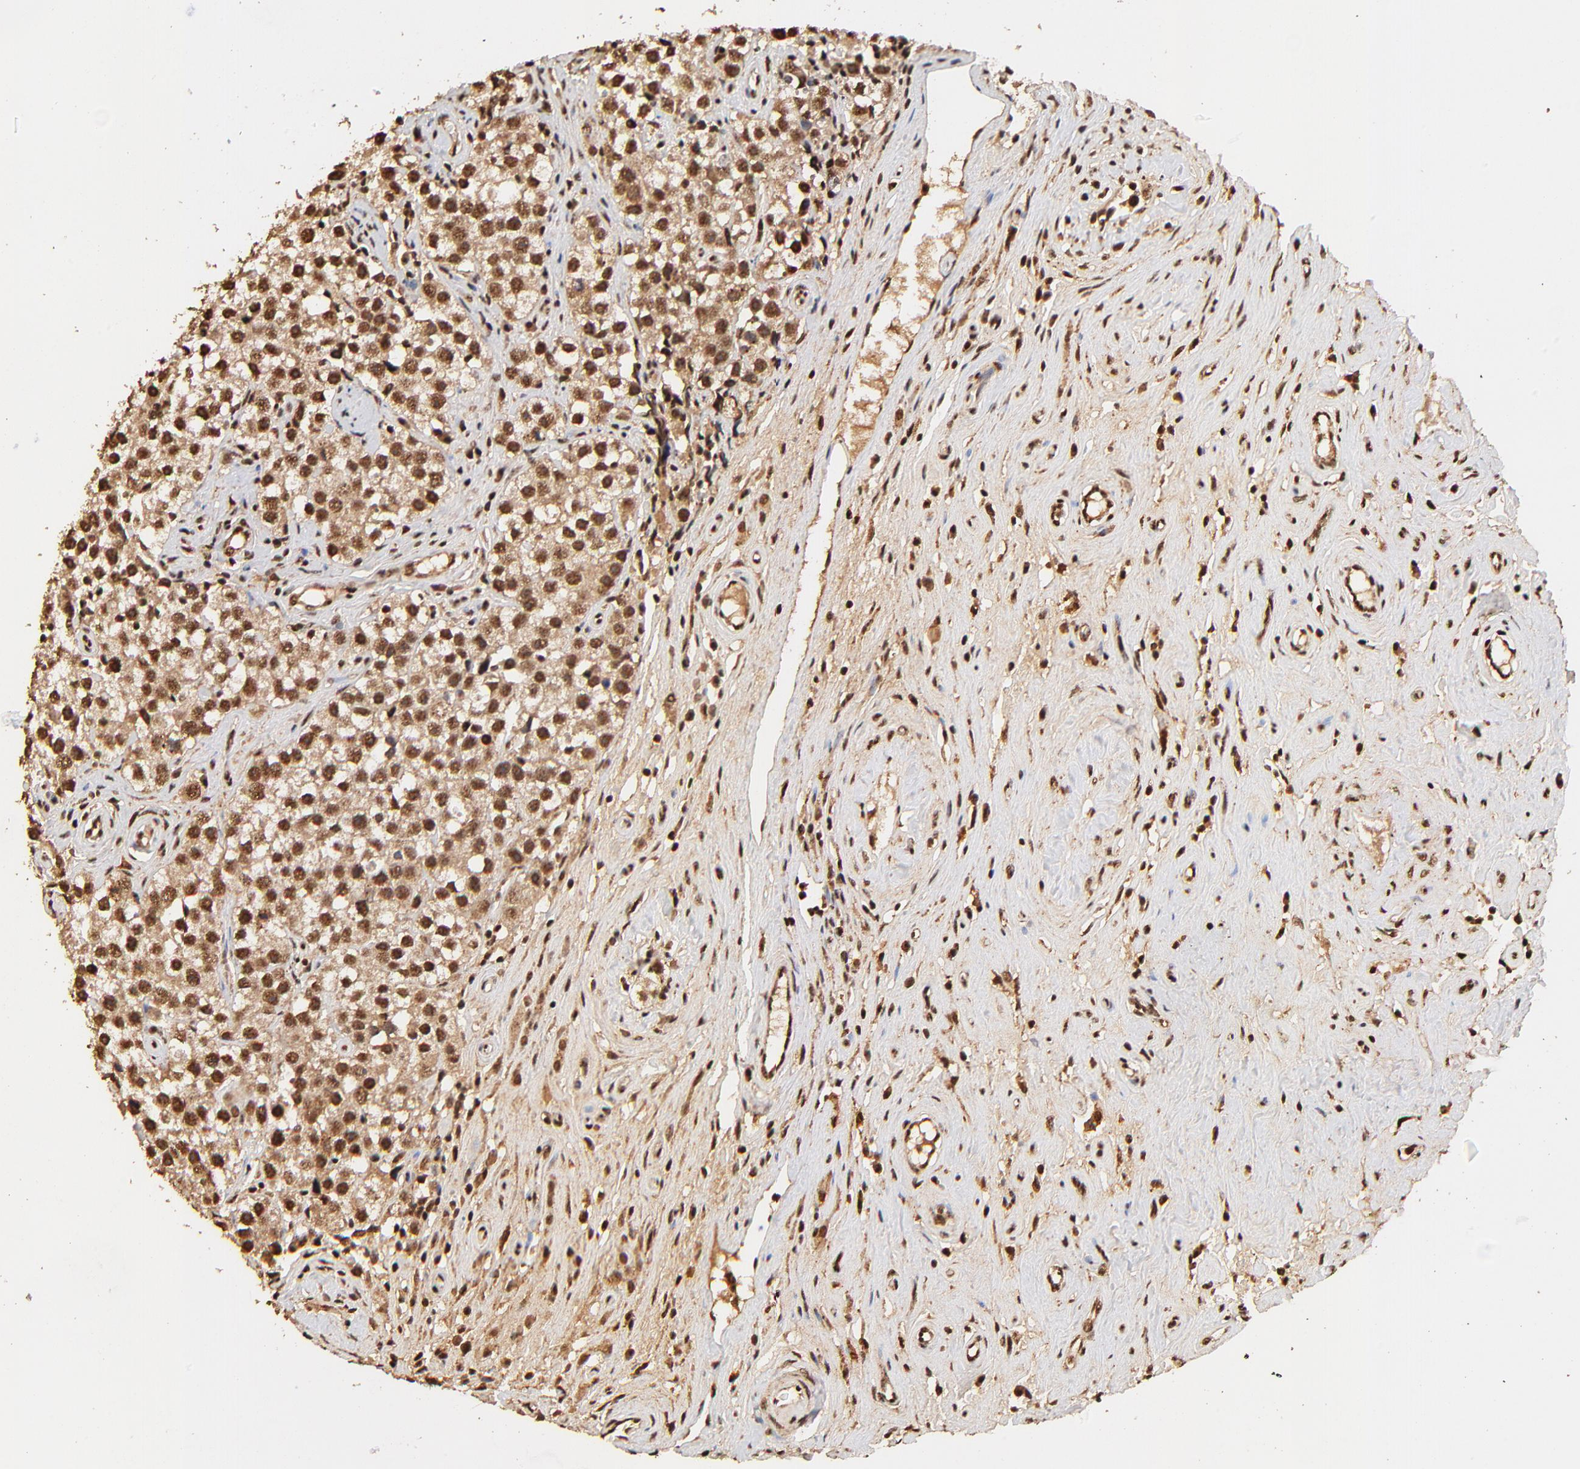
{"staining": {"intensity": "strong", "quantity": ">75%", "location": "cytoplasmic/membranous,nuclear"}, "tissue": "testis cancer", "cell_type": "Tumor cells", "image_type": "cancer", "snomed": [{"axis": "morphology", "description": "Seminoma, NOS"}, {"axis": "topography", "description": "Testis"}], "caption": "Protein staining displays strong cytoplasmic/membranous and nuclear positivity in approximately >75% of tumor cells in seminoma (testis).", "gene": "MED12", "patient": {"sex": "male", "age": 32}}